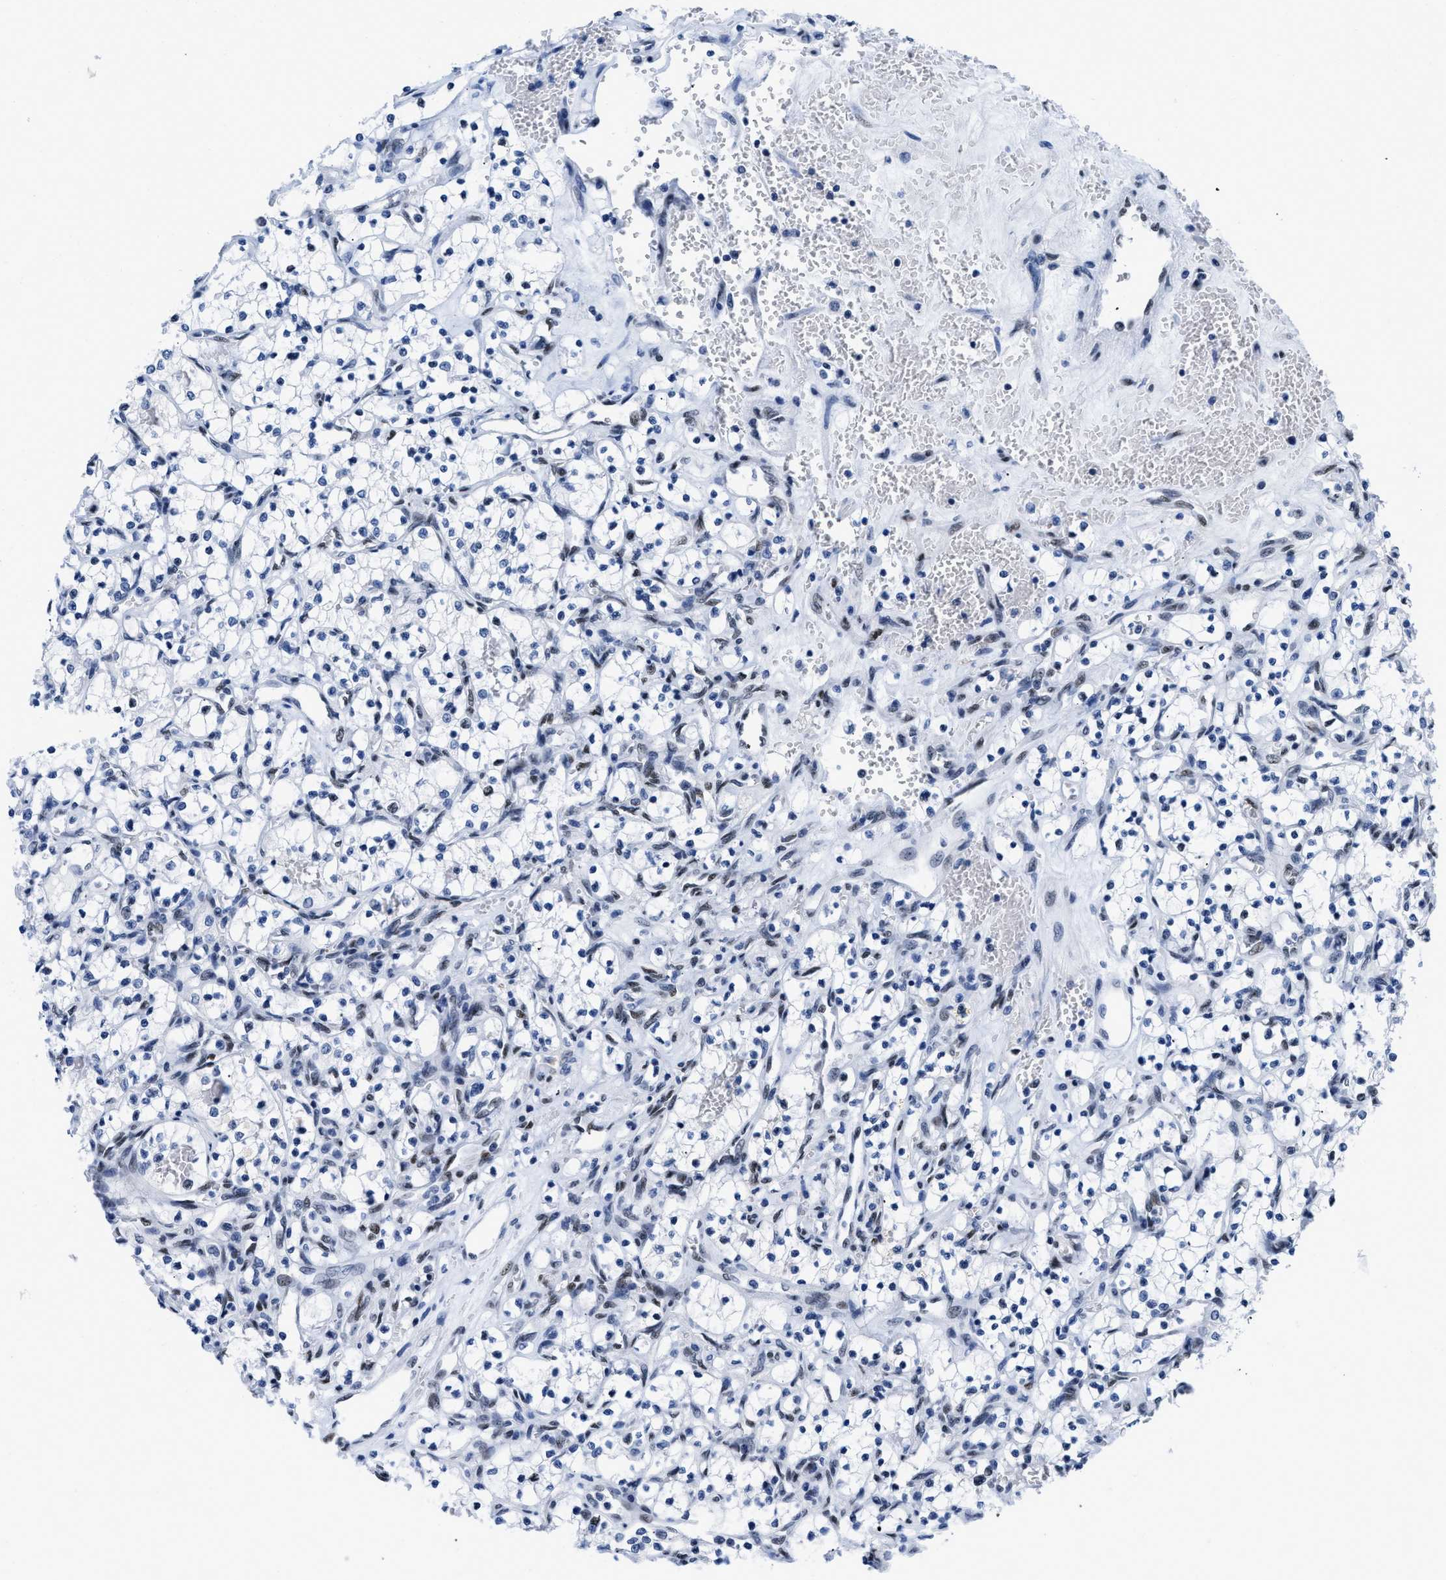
{"staining": {"intensity": "negative", "quantity": "none", "location": "none"}, "tissue": "renal cancer", "cell_type": "Tumor cells", "image_type": "cancer", "snomed": [{"axis": "morphology", "description": "Adenocarcinoma, NOS"}, {"axis": "topography", "description": "Kidney"}], "caption": "A histopathology image of human adenocarcinoma (renal) is negative for staining in tumor cells. (Brightfield microscopy of DAB (3,3'-diaminobenzidine) immunohistochemistry at high magnification).", "gene": "CTBP1", "patient": {"sex": "female", "age": 69}}